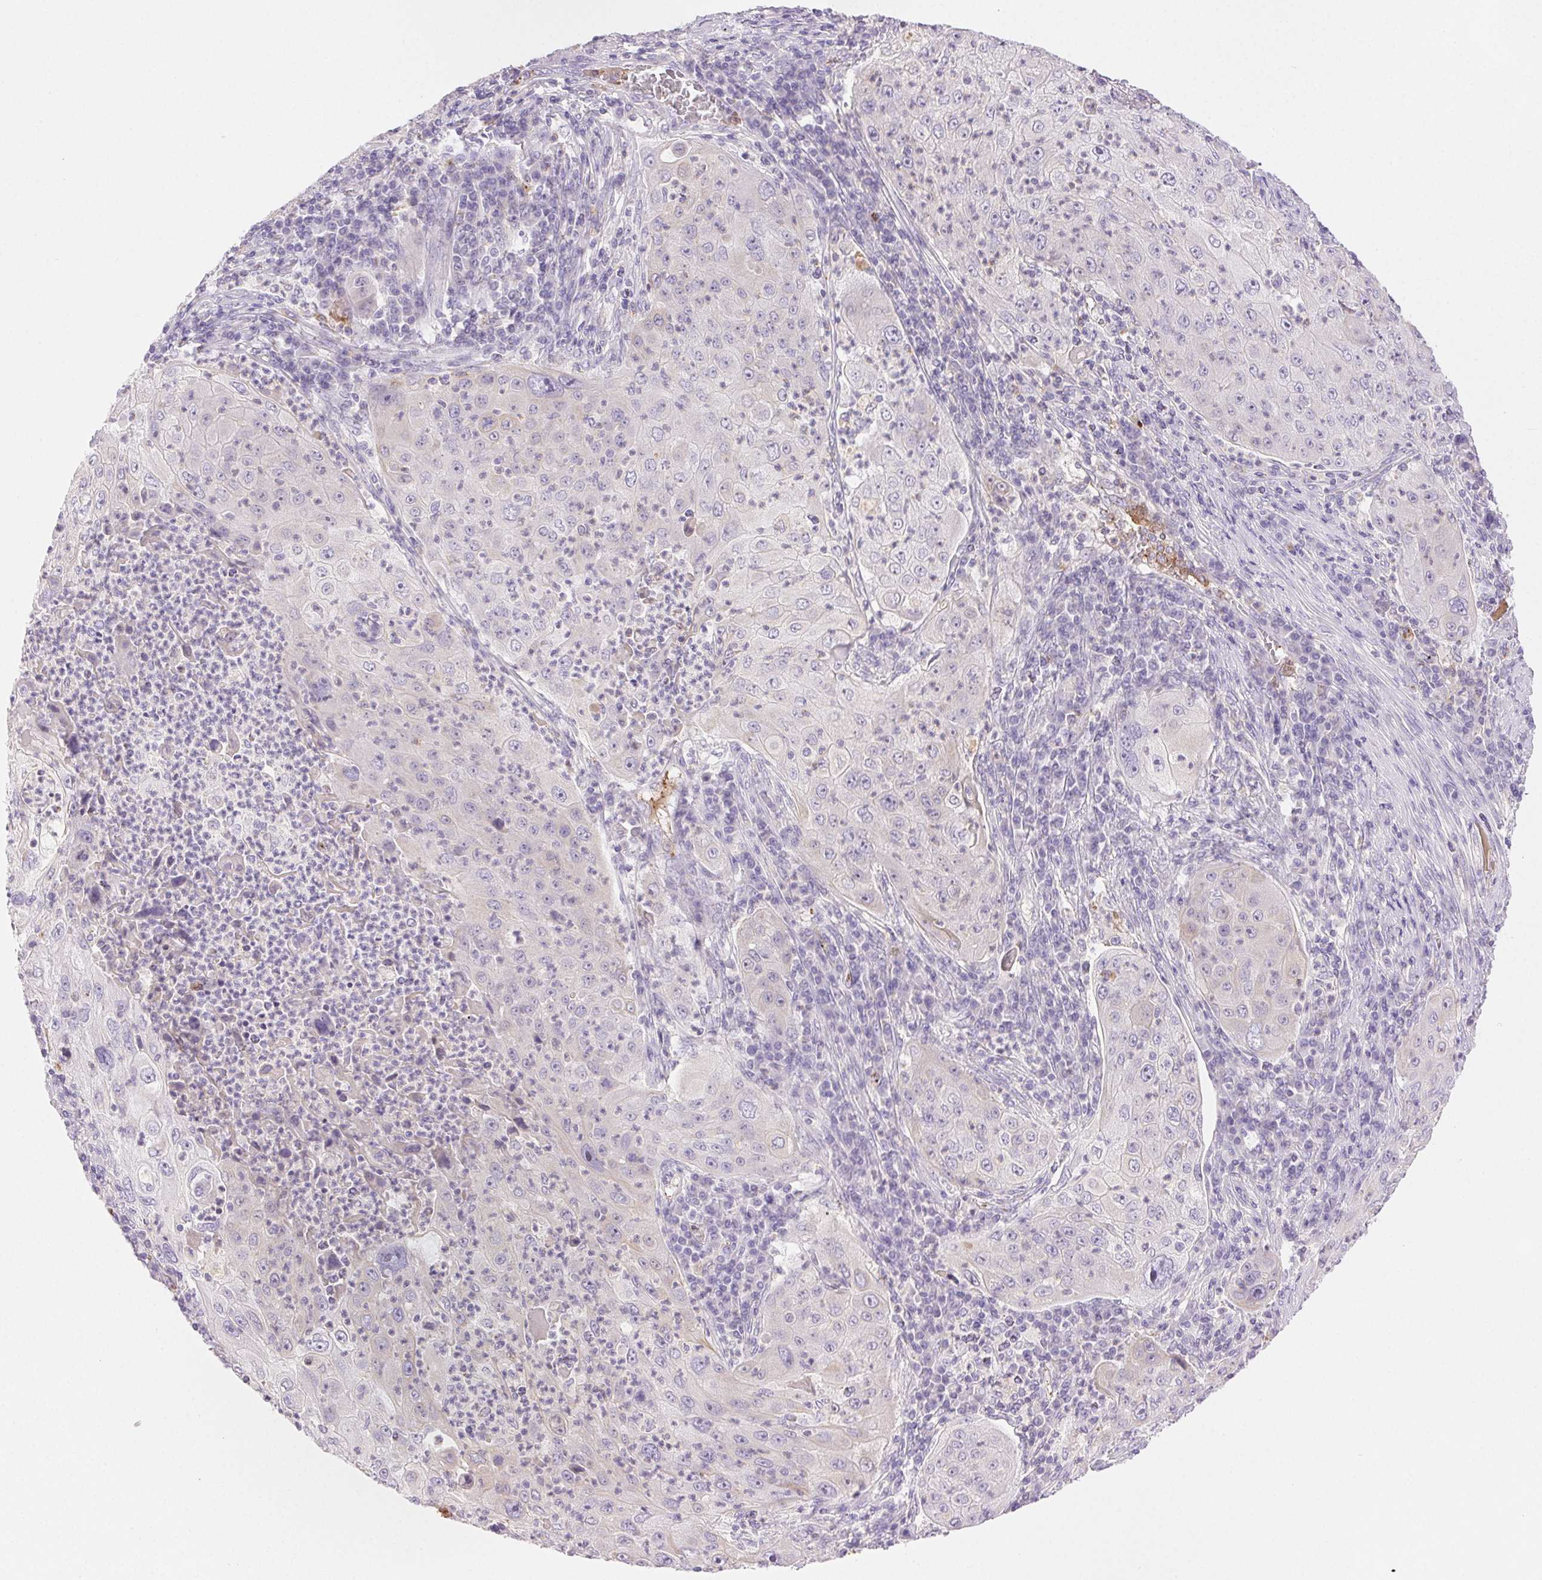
{"staining": {"intensity": "negative", "quantity": "none", "location": "none"}, "tissue": "lung cancer", "cell_type": "Tumor cells", "image_type": "cancer", "snomed": [{"axis": "morphology", "description": "Squamous cell carcinoma, NOS"}, {"axis": "topography", "description": "Lung"}], "caption": "Photomicrograph shows no protein expression in tumor cells of lung squamous cell carcinoma tissue.", "gene": "FGA", "patient": {"sex": "female", "age": 59}}